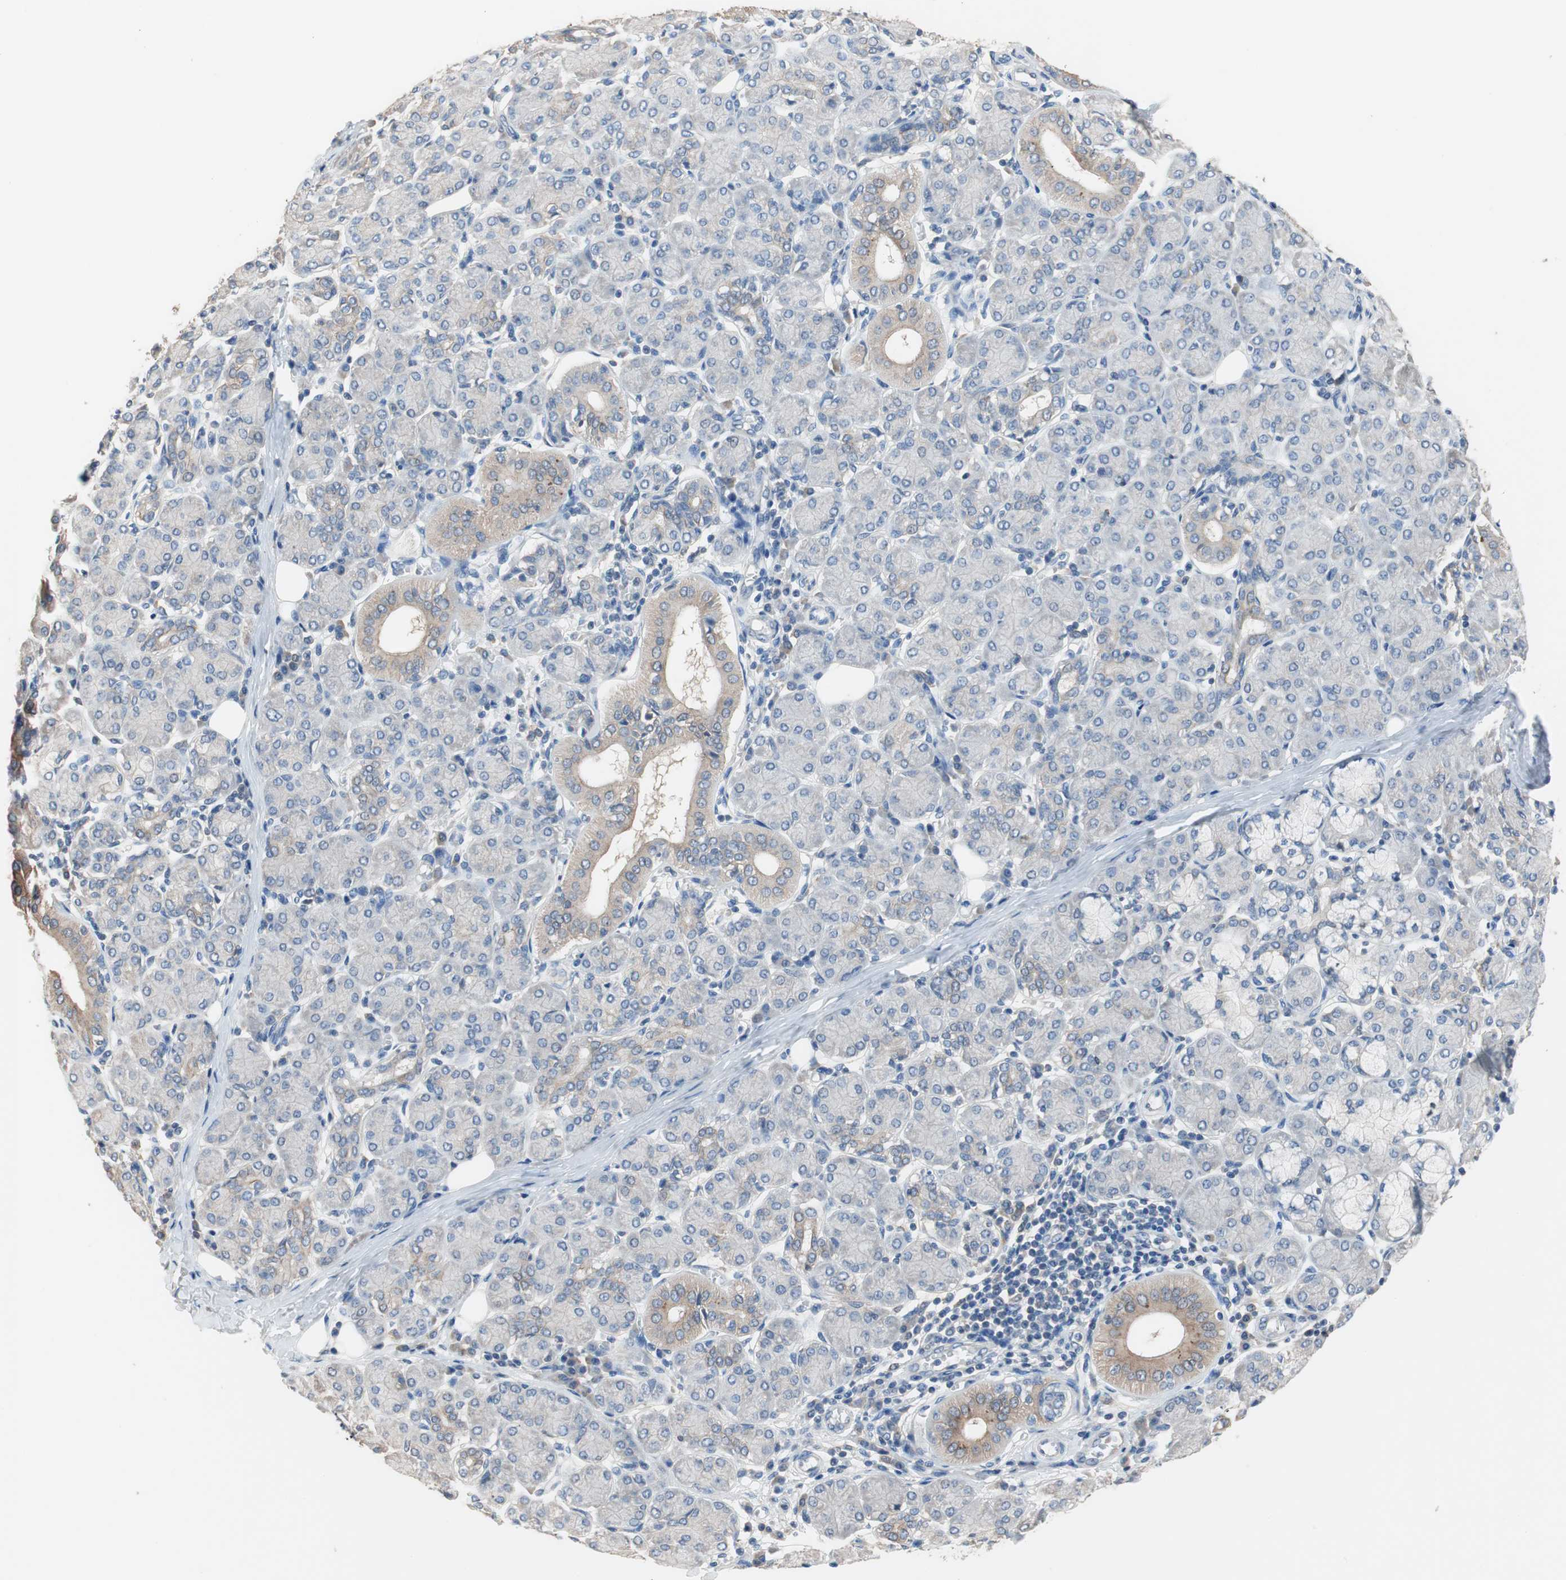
{"staining": {"intensity": "weak", "quantity": "25%-75%", "location": "cytoplasmic/membranous"}, "tissue": "salivary gland", "cell_type": "Glandular cells", "image_type": "normal", "snomed": [{"axis": "morphology", "description": "Normal tissue, NOS"}, {"axis": "morphology", "description": "Inflammation, NOS"}, {"axis": "topography", "description": "Lymph node"}, {"axis": "topography", "description": "Salivary gland"}], "caption": "The image reveals staining of normal salivary gland, revealing weak cytoplasmic/membranous protein positivity (brown color) within glandular cells. The protein of interest is shown in brown color, while the nuclei are stained blue.", "gene": "ADAP1", "patient": {"sex": "male", "age": 3}}